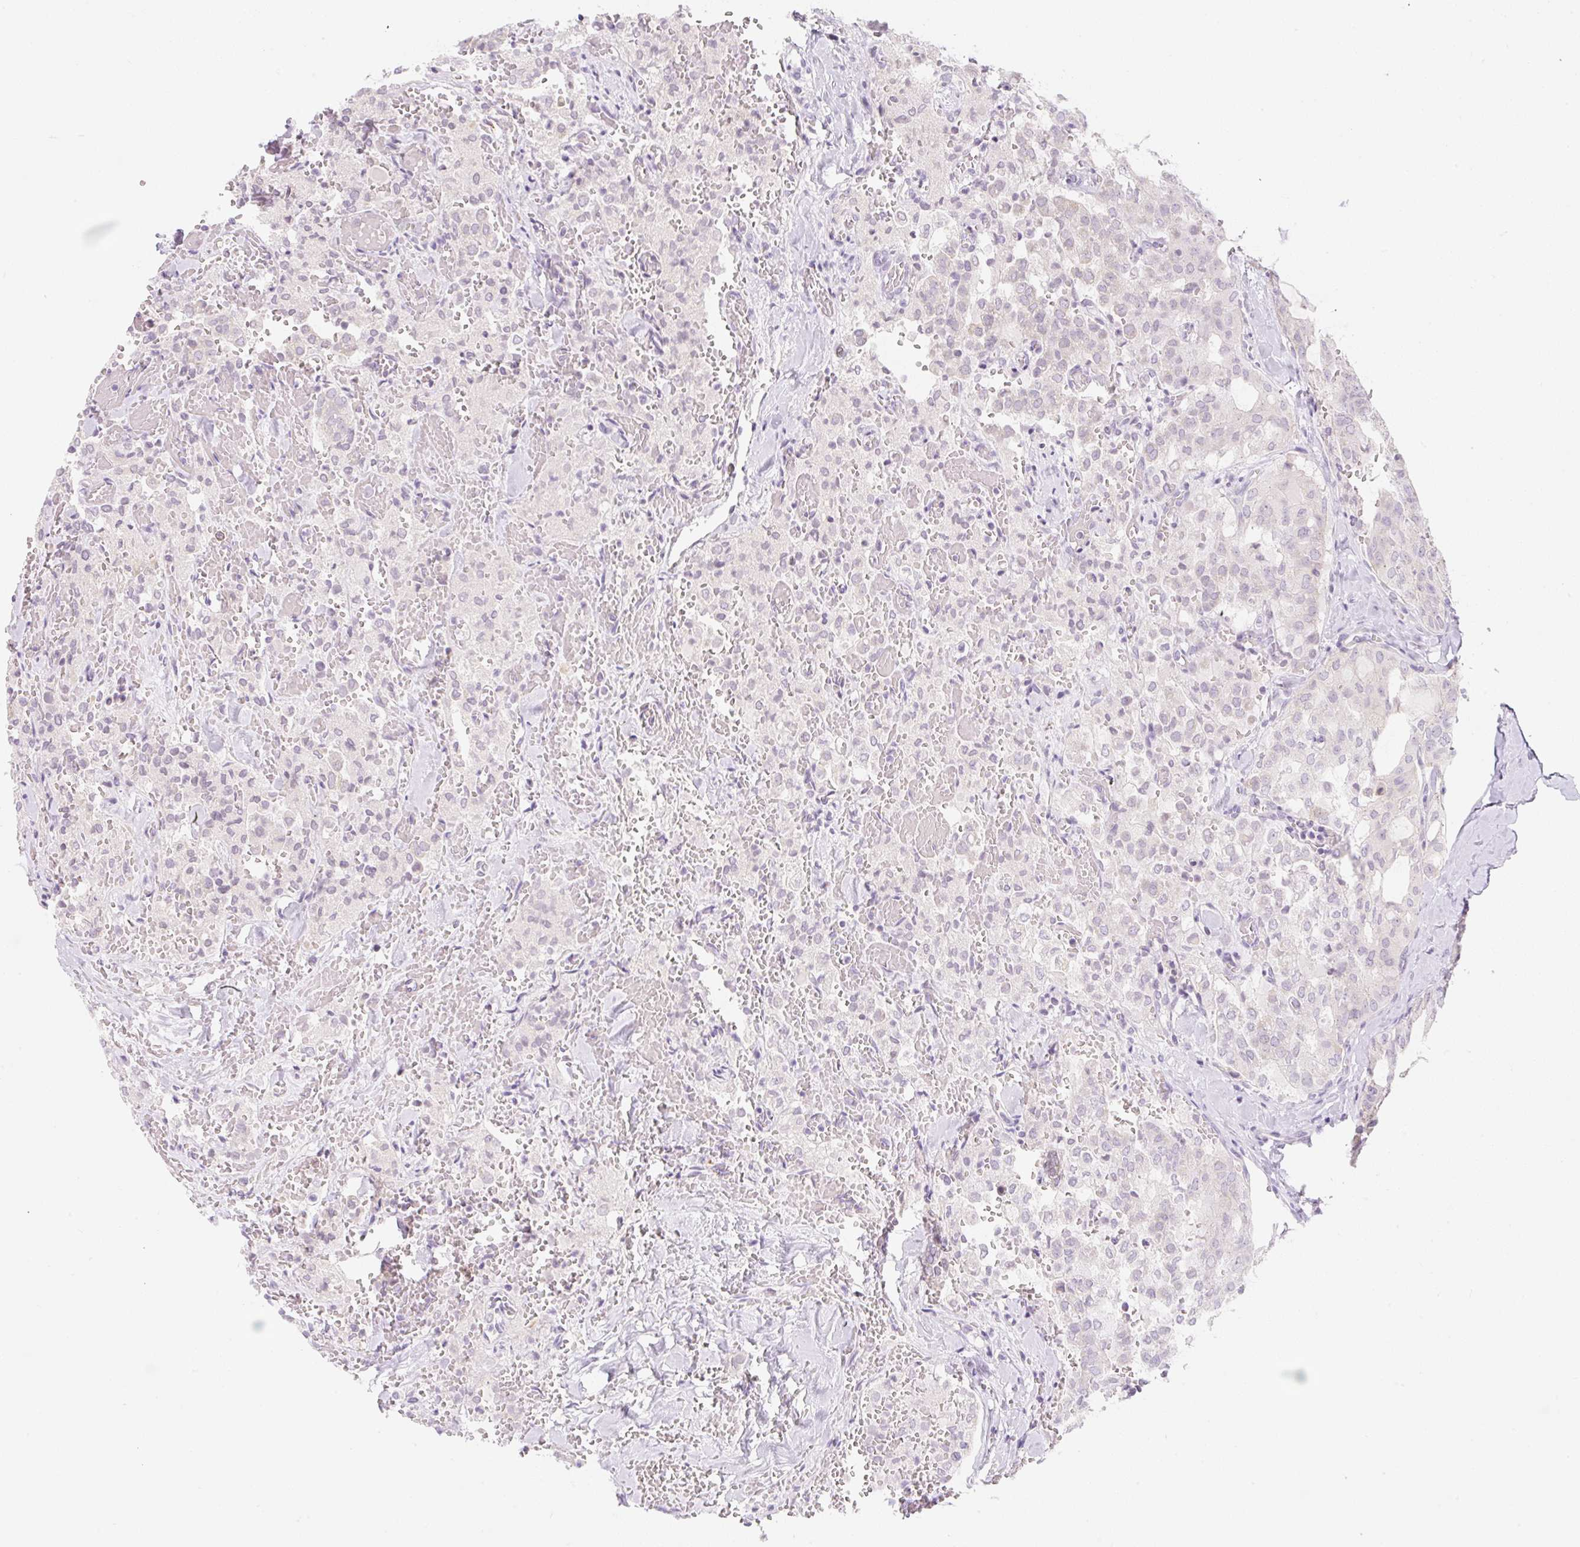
{"staining": {"intensity": "negative", "quantity": "none", "location": "none"}, "tissue": "thyroid cancer", "cell_type": "Tumor cells", "image_type": "cancer", "snomed": [{"axis": "morphology", "description": "Follicular adenoma carcinoma, NOS"}, {"axis": "topography", "description": "Thyroid gland"}], "caption": "An image of thyroid cancer (follicular adenoma carcinoma) stained for a protein exhibits no brown staining in tumor cells. Nuclei are stained in blue.", "gene": "CASKIN1", "patient": {"sex": "male", "age": 75}}